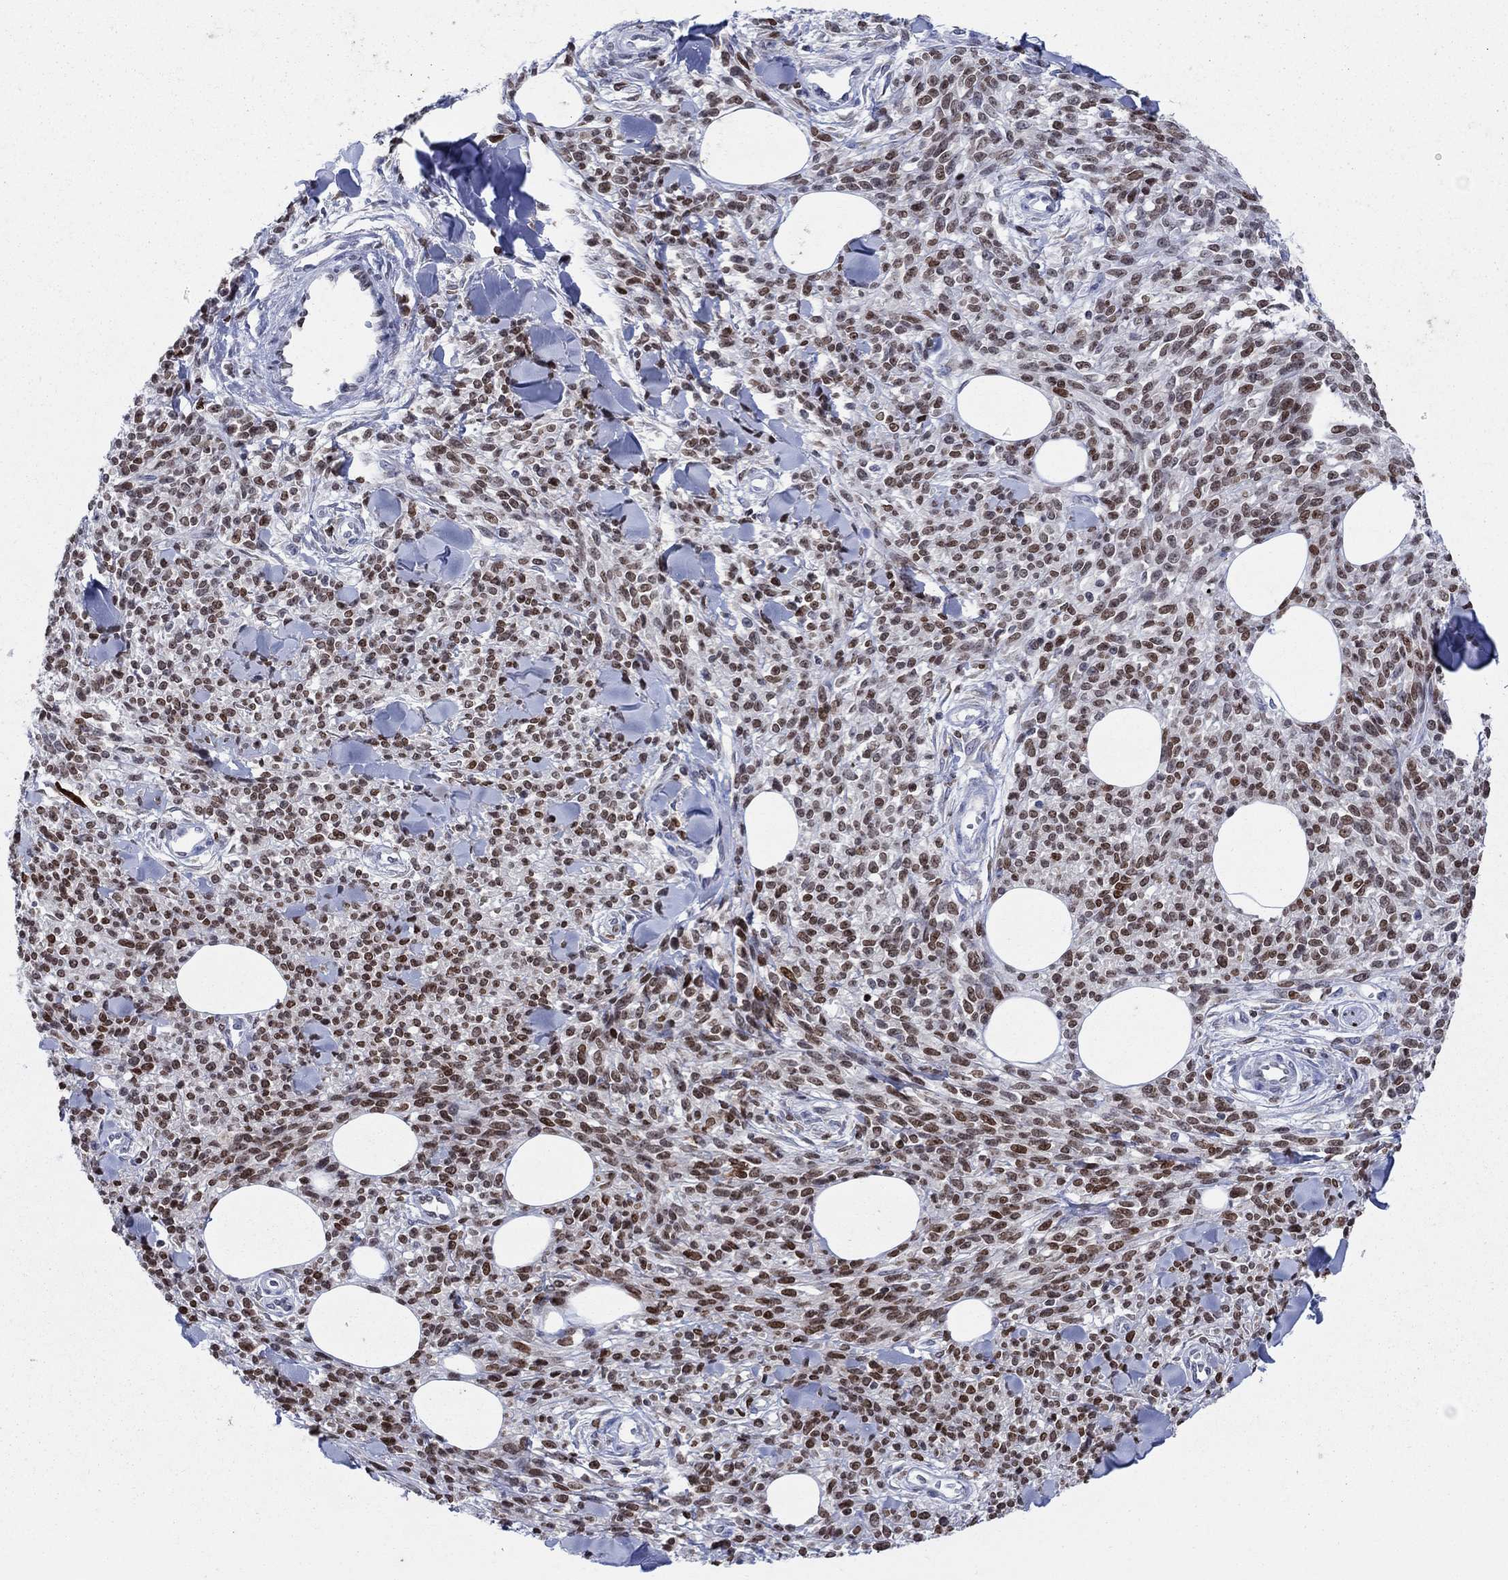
{"staining": {"intensity": "moderate", "quantity": "25%-75%", "location": "nuclear"}, "tissue": "melanoma", "cell_type": "Tumor cells", "image_type": "cancer", "snomed": [{"axis": "morphology", "description": "Malignant melanoma, NOS"}, {"axis": "topography", "description": "Skin"}, {"axis": "topography", "description": "Skin of trunk"}], "caption": "A histopathology image of human malignant melanoma stained for a protein demonstrates moderate nuclear brown staining in tumor cells.", "gene": "HMGA1", "patient": {"sex": "male", "age": 74}}